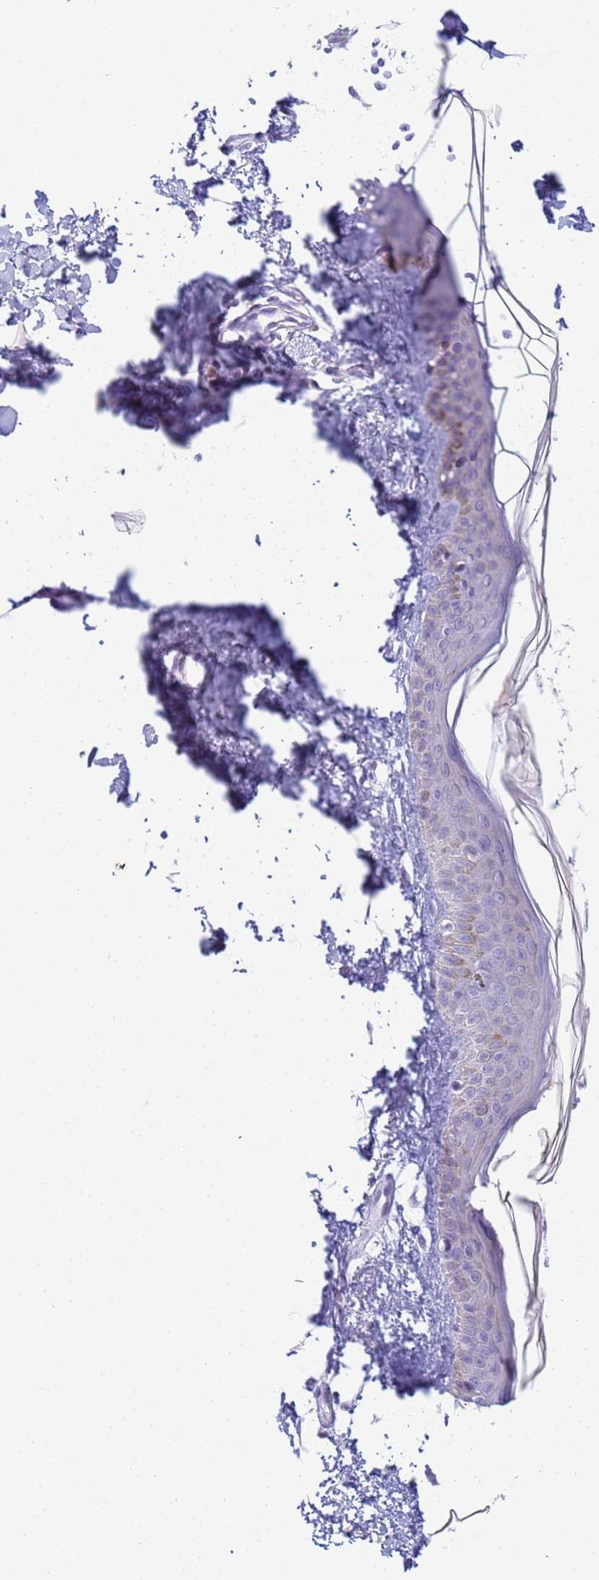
{"staining": {"intensity": "negative", "quantity": "none", "location": "none"}, "tissue": "skin", "cell_type": "Fibroblasts", "image_type": "normal", "snomed": [{"axis": "morphology", "description": "Normal tissue, NOS"}, {"axis": "topography", "description": "Skin"}], "caption": "Fibroblasts are negative for brown protein staining in unremarkable skin. (Stains: DAB immunohistochemistry with hematoxylin counter stain, Microscopy: brightfield microscopy at high magnification).", "gene": "SNX20", "patient": {"sex": "female", "age": 58}}